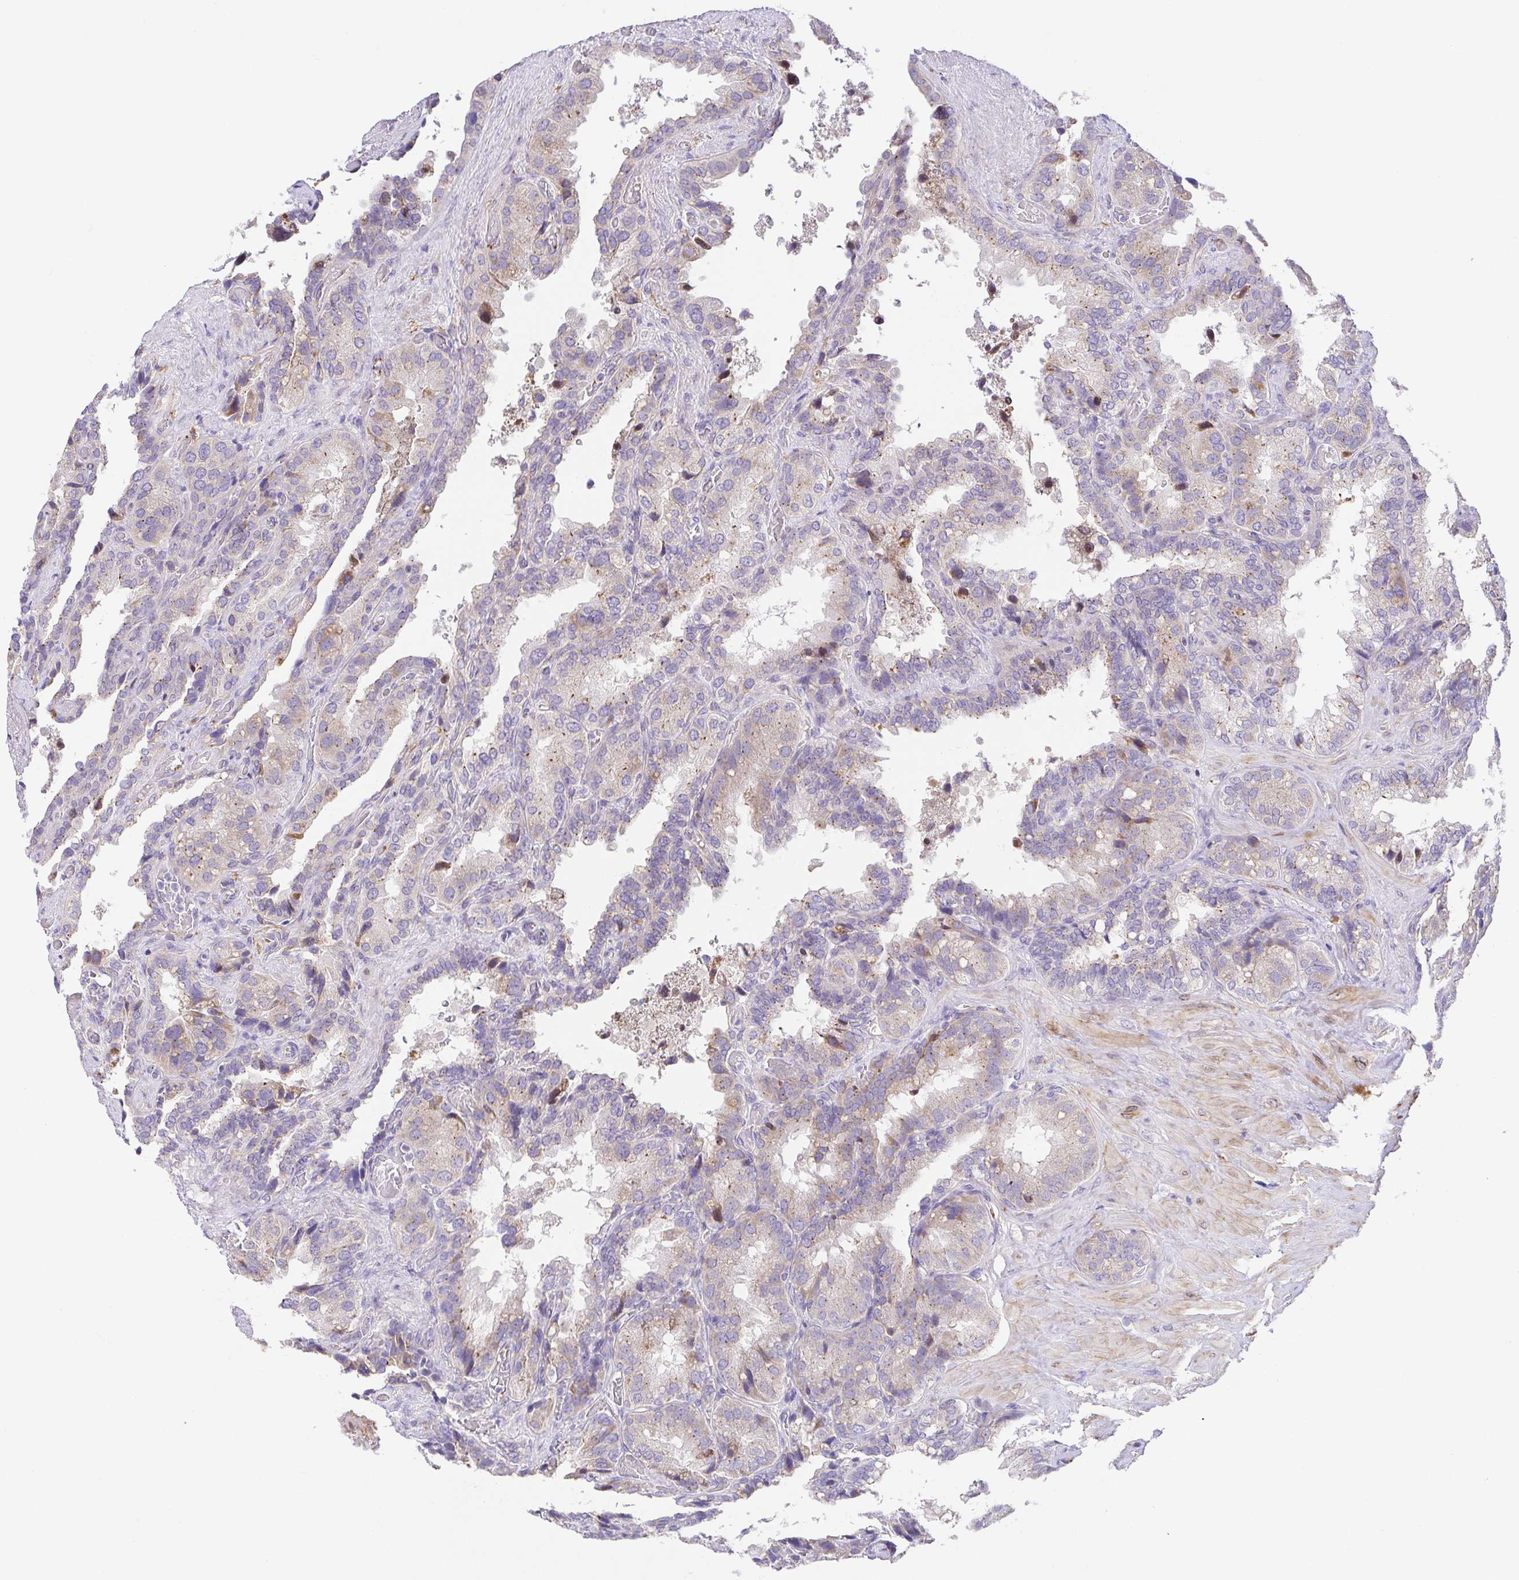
{"staining": {"intensity": "negative", "quantity": "none", "location": "none"}, "tissue": "seminal vesicle", "cell_type": "Glandular cells", "image_type": "normal", "snomed": [{"axis": "morphology", "description": "Normal tissue, NOS"}, {"axis": "topography", "description": "Seminal veicle"}], "caption": "Immunohistochemical staining of normal seminal vesicle reveals no significant expression in glandular cells. (DAB (3,3'-diaminobenzidine) IHC visualized using brightfield microscopy, high magnification).", "gene": "SLC13A1", "patient": {"sex": "male", "age": 60}}